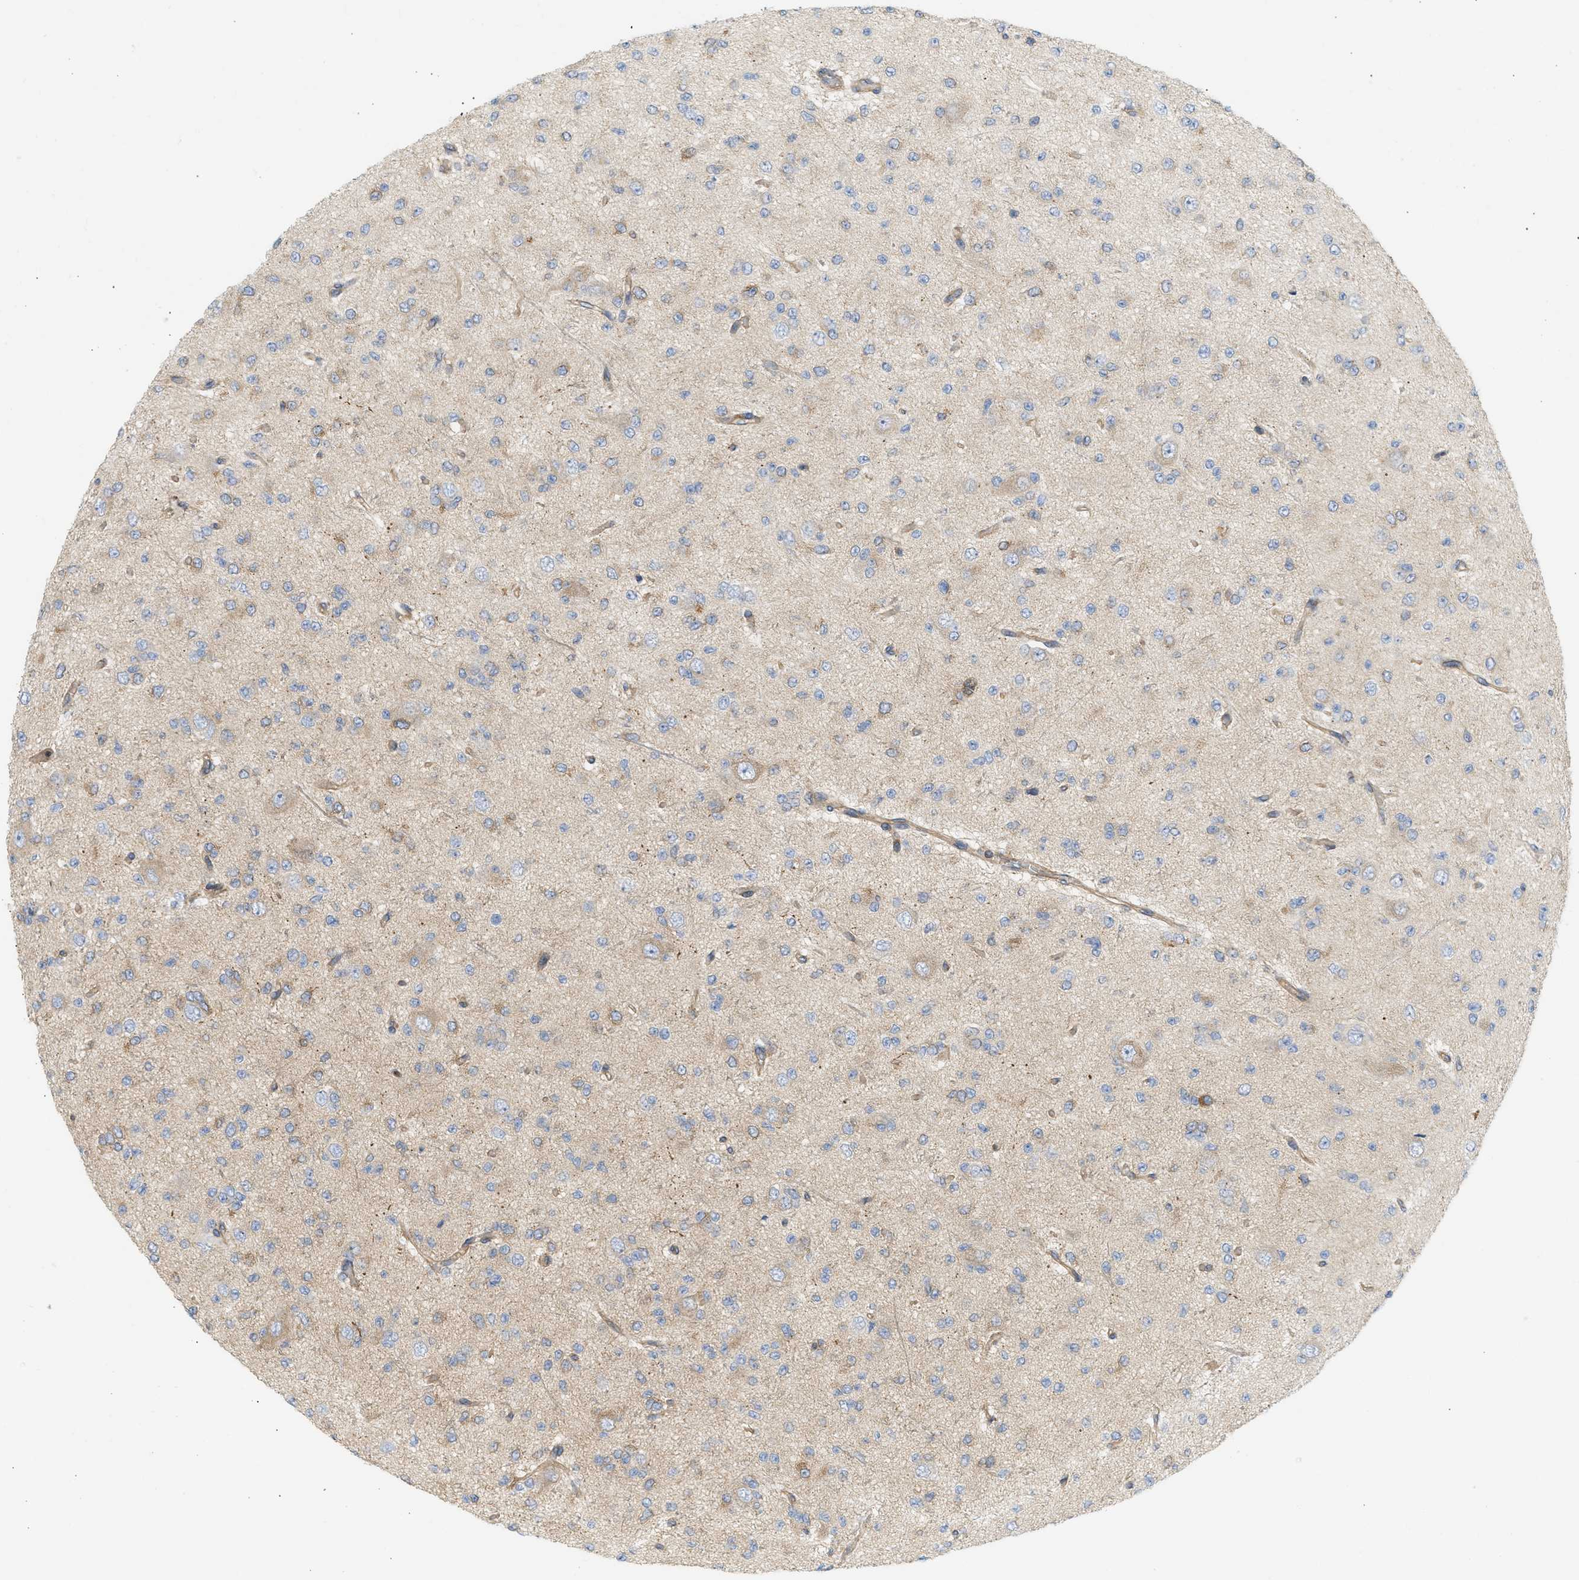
{"staining": {"intensity": "negative", "quantity": "none", "location": "none"}, "tissue": "glioma", "cell_type": "Tumor cells", "image_type": "cancer", "snomed": [{"axis": "morphology", "description": "Glioma, malignant, Low grade"}, {"axis": "topography", "description": "Brain"}], "caption": "Immunohistochemical staining of human glioma shows no significant expression in tumor cells.", "gene": "STRN", "patient": {"sex": "male", "age": 38}}